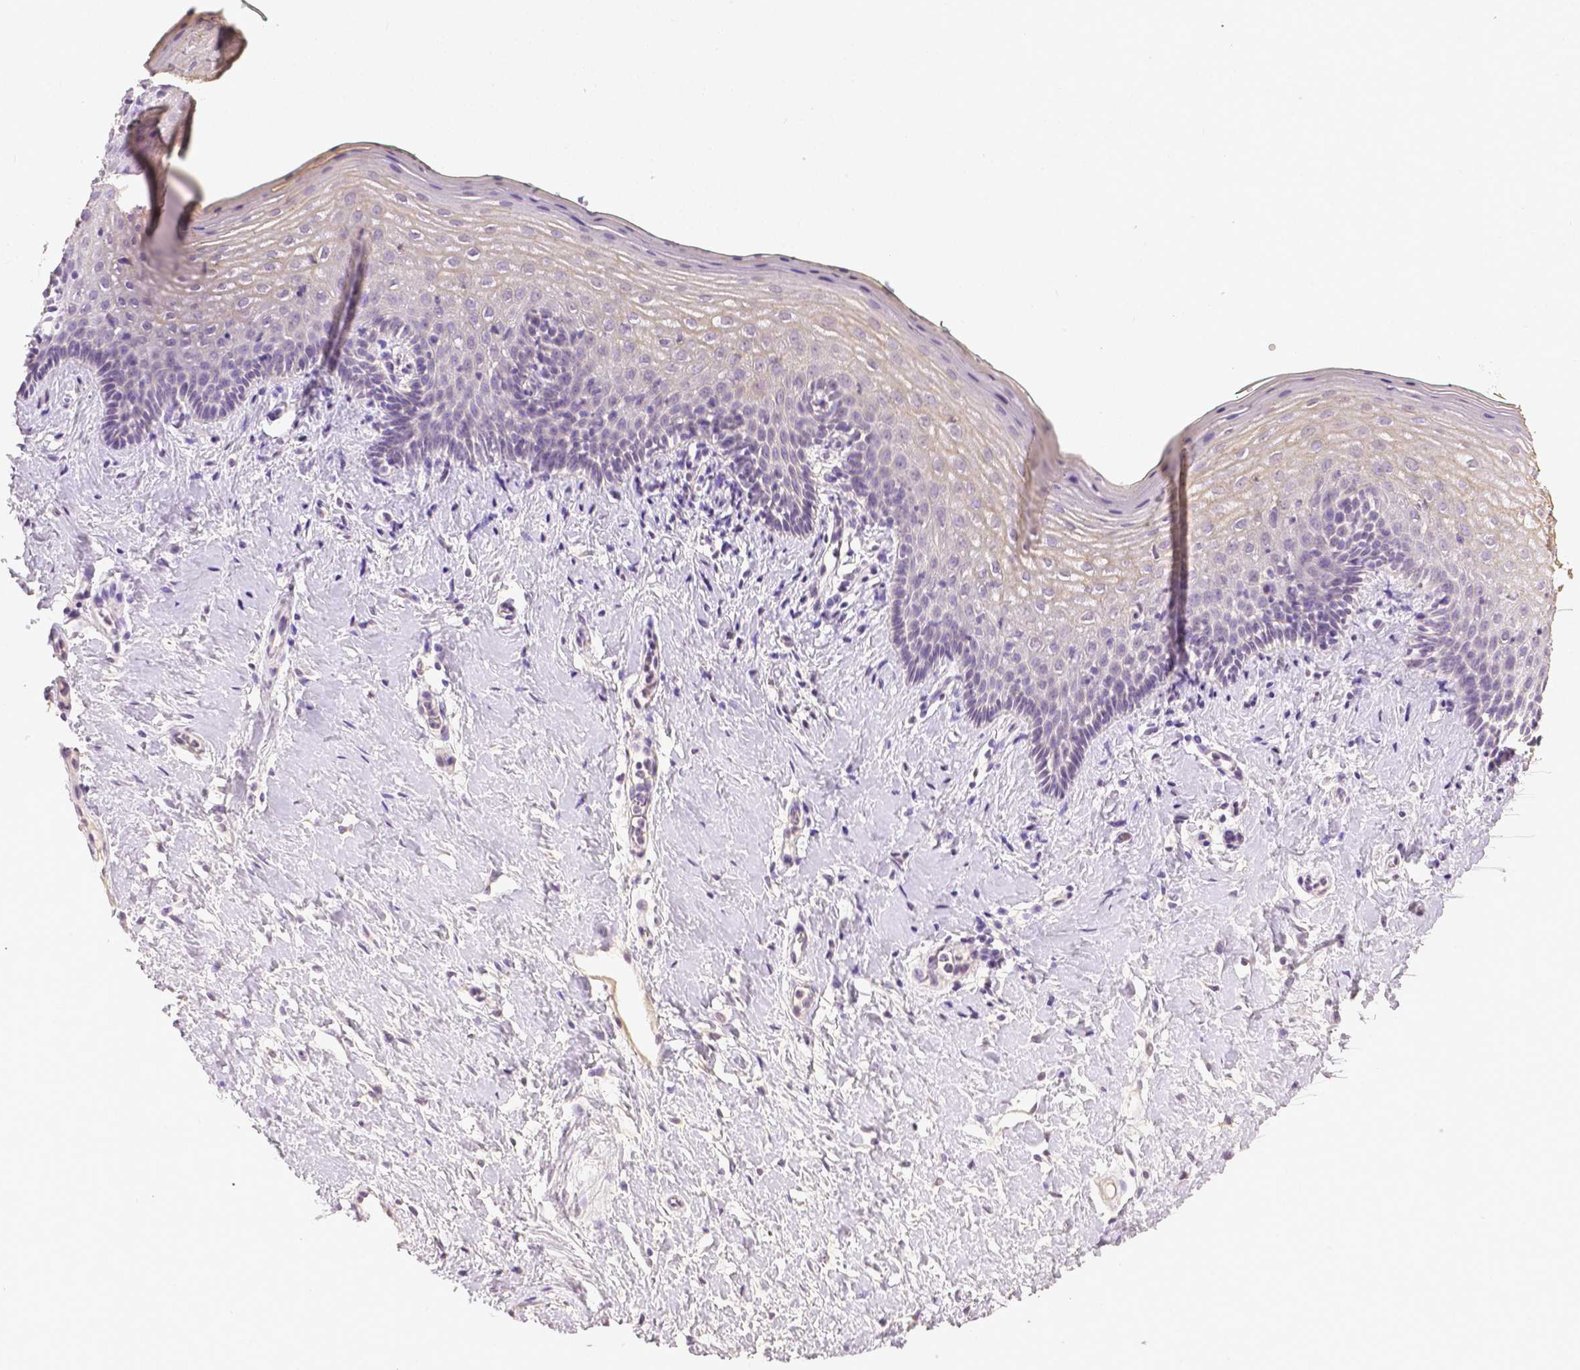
{"staining": {"intensity": "weak", "quantity": "<25%", "location": "cytoplasmic/membranous"}, "tissue": "vagina", "cell_type": "Squamous epithelial cells", "image_type": "normal", "snomed": [{"axis": "morphology", "description": "Normal tissue, NOS"}, {"axis": "topography", "description": "Vagina"}], "caption": "High magnification brightfield microscopy of benign vagina stained with DAB (brown) and counterstained with hematoxylin (blue): squamous epithelial cells show no significant positivity. (IHC, brightfield microscopy, high magnification).", "gene": "TGM1", "patient": {"sex": "female", "age": 42}}